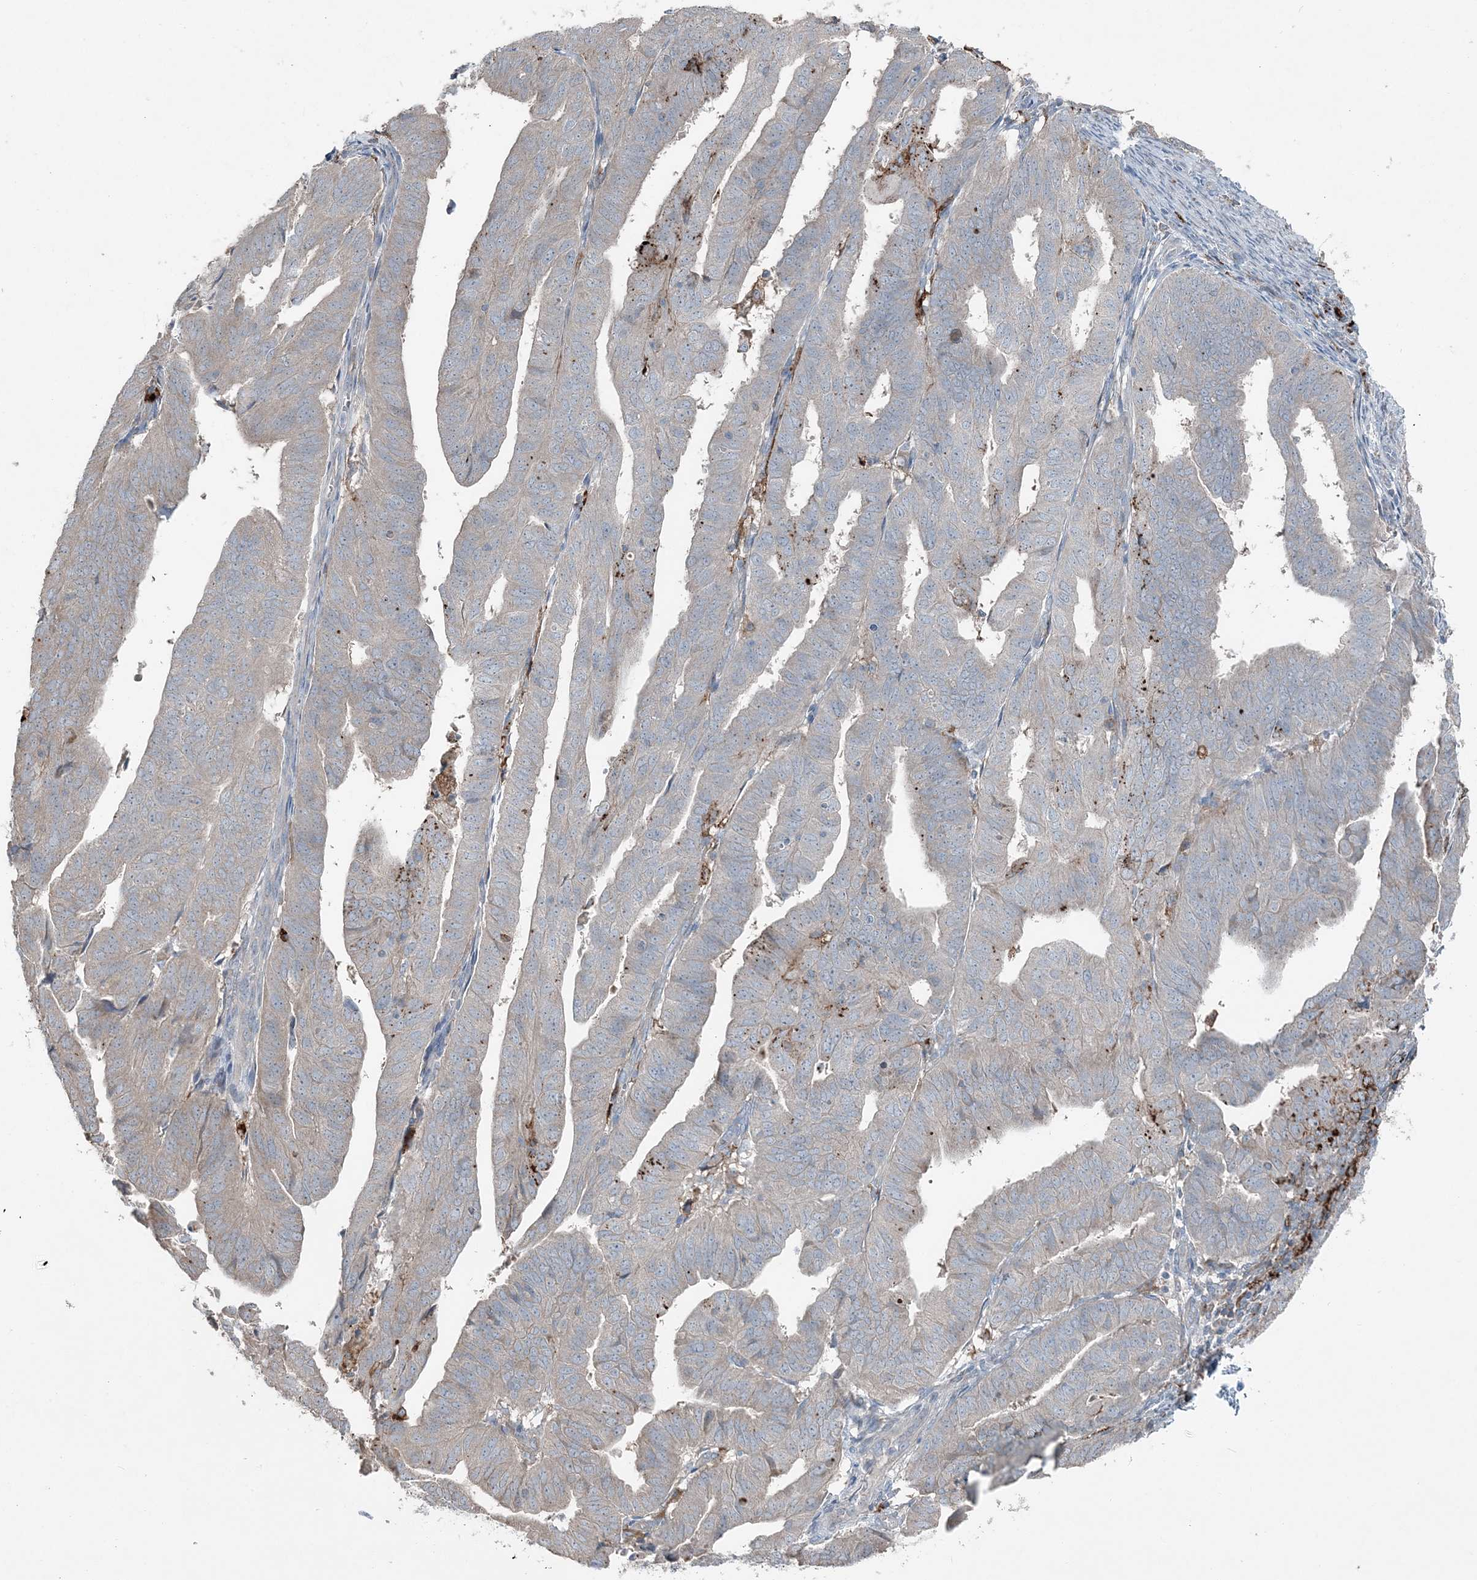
{"staining": {"intensity": "weak", "quantity": "25%-75%", "location": "cytoplasmic/membranous"}, "tissue": "endometrial cancer", "cell_type": "Tumor cells", "image_type": "cancer", "snomed": [{"axis": "morphology", "description": "Adenocarcinoma, NOS"}, {"axis": "topography", "description": "Uterus"}], "caption": "Adenocarcinoma (endometrial) was stained to show a protein in brown. There is low levels of weak cytoplasmic/membranous staining in about 25%-75% of tumor cells.", "gene": "KY", "patient": {"sex": "female", "age": 77}}